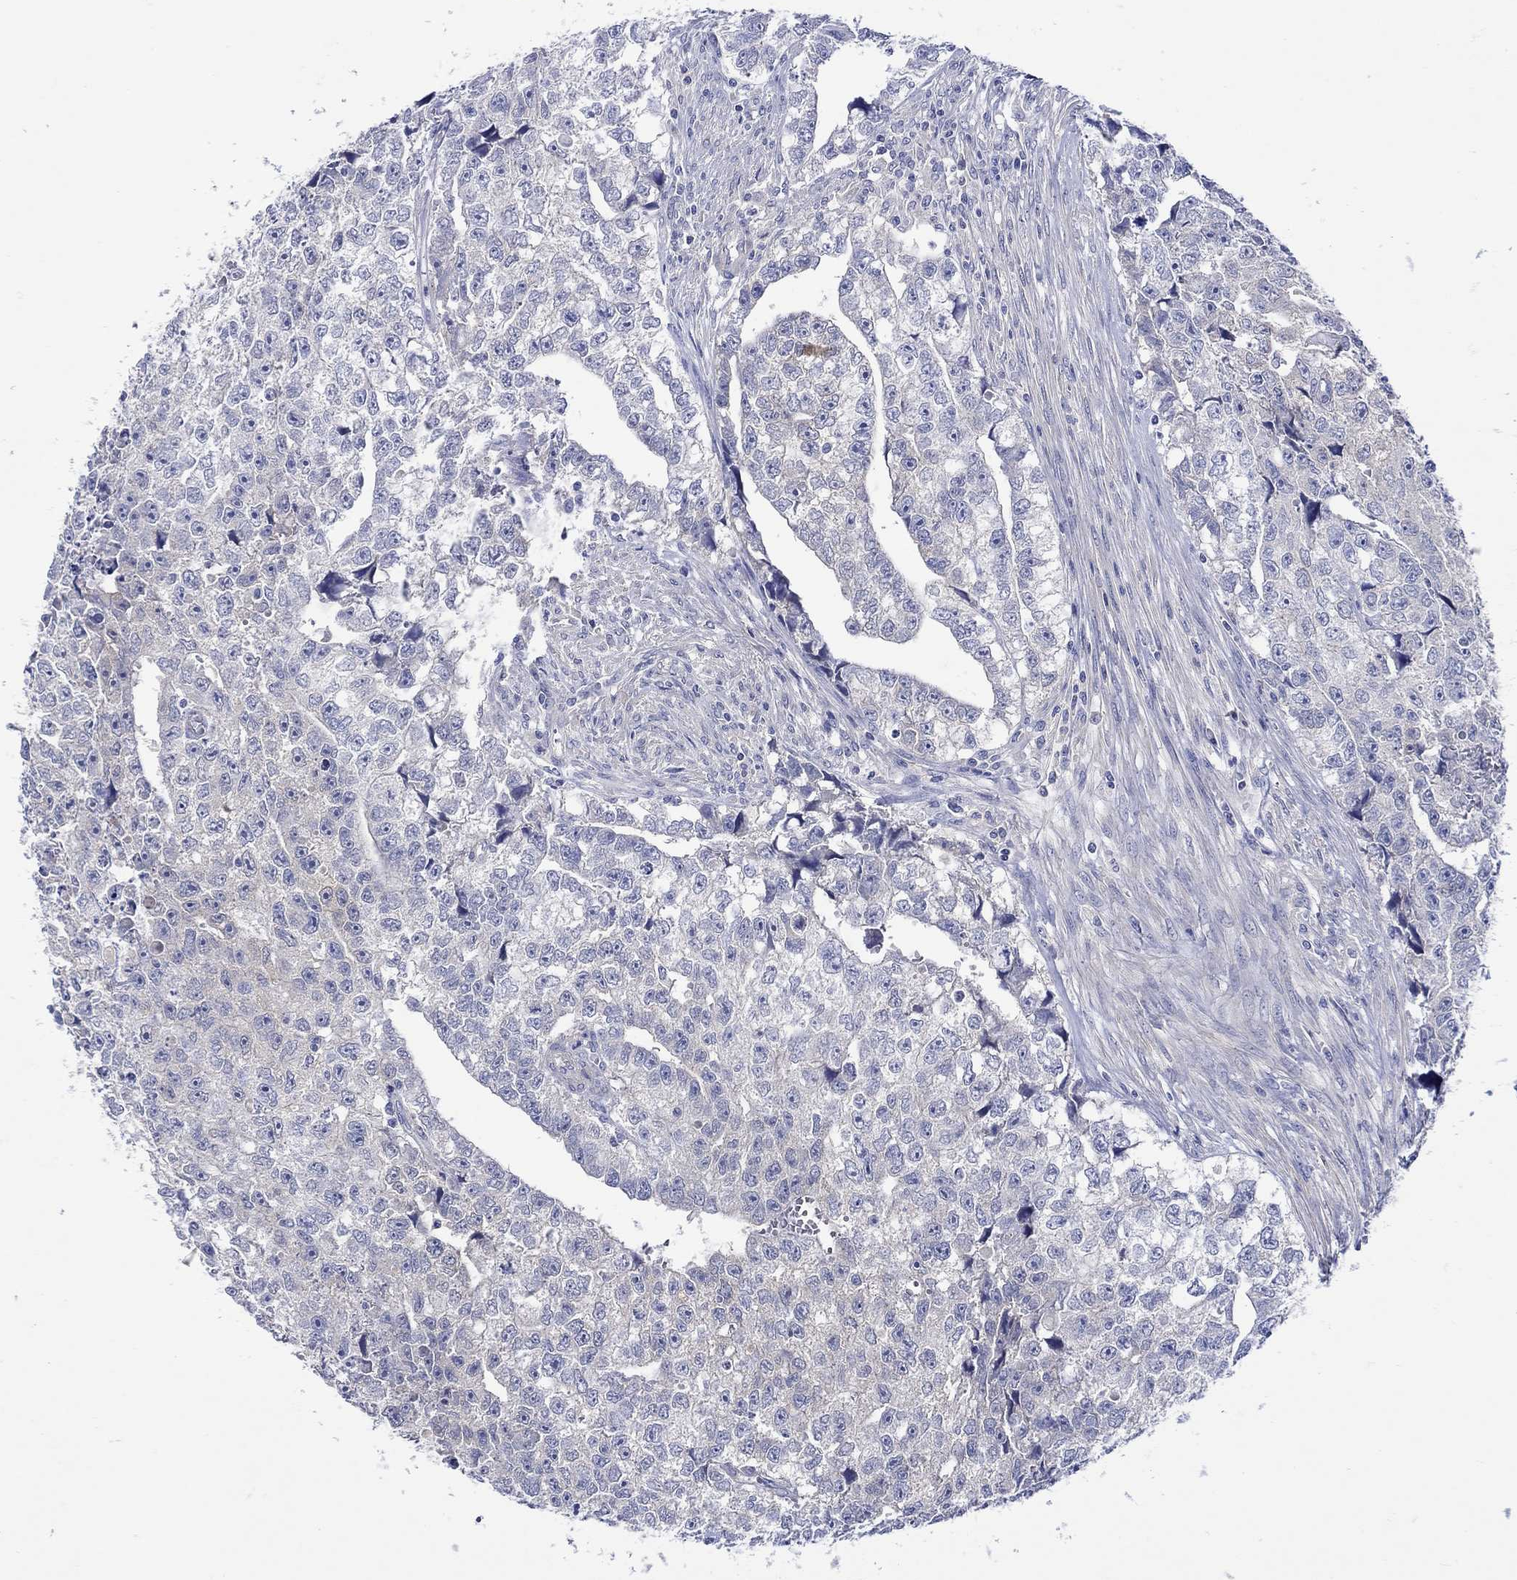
{"staining": {"intensity": "negative", "quantity": "none", "location": "none"}, "tissue": "testis cancer", "cell_type": "Tumor cells", "image_type": "cancer", "snomed": [{"axis": "morphology", "description": "Carcinoma, Embryonal, NOS"}, {"axis": "morphology", "description": "Teratoma, malignant, NOS"}, {"axis": "topography", "description": "Testis"}], "caption": "This is a histopathology image of immunohistochemistry staining of testis cancer, which shows no expression in tumor cells.", "gene": "MSI1", "patient": {"sex": "male", "age": 44}}